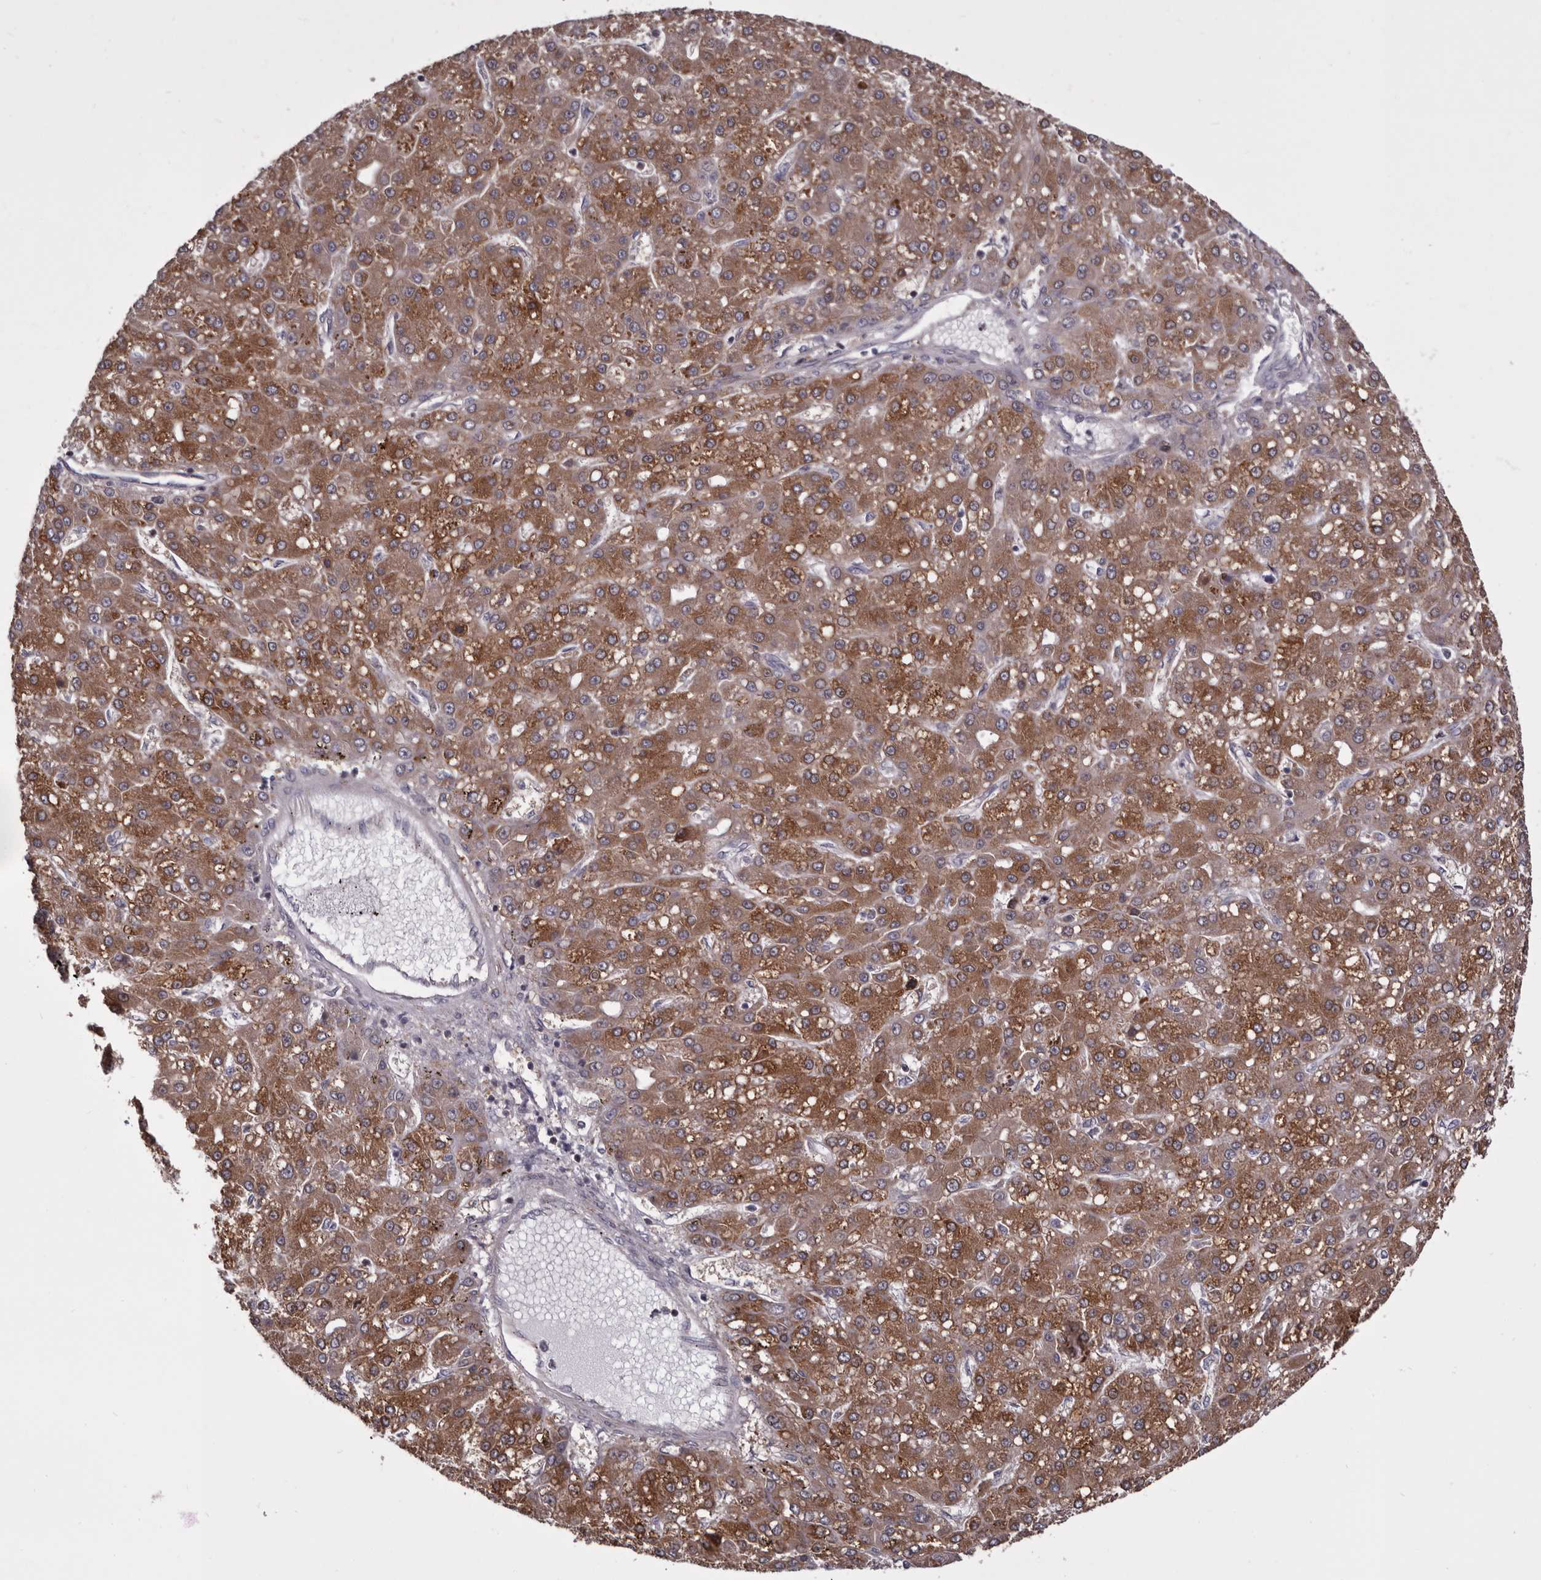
{"staining": {"intensity": "moderate", "quantity": ">75%", "location": "cytoplasmic/membranous"}, "tissue": "liver cancer", "cell_type": "Tumor cells", "image_type": "cancer", "snomed": [{"axis": "morphology", "description": "Carcinoma, Hepatocellular, NOS"}, {"axis": "topography", "description": "Liver"}], "caption": "This is a micrograph of immunohistochemistry (IHC) staining of liver hepatocellular carcinoma, which shows moderate positivity in the cytoplasmic/membranous of tumor cells.", "gene": "FGFR4", "patient": {"sex": "male", "age": 67}}